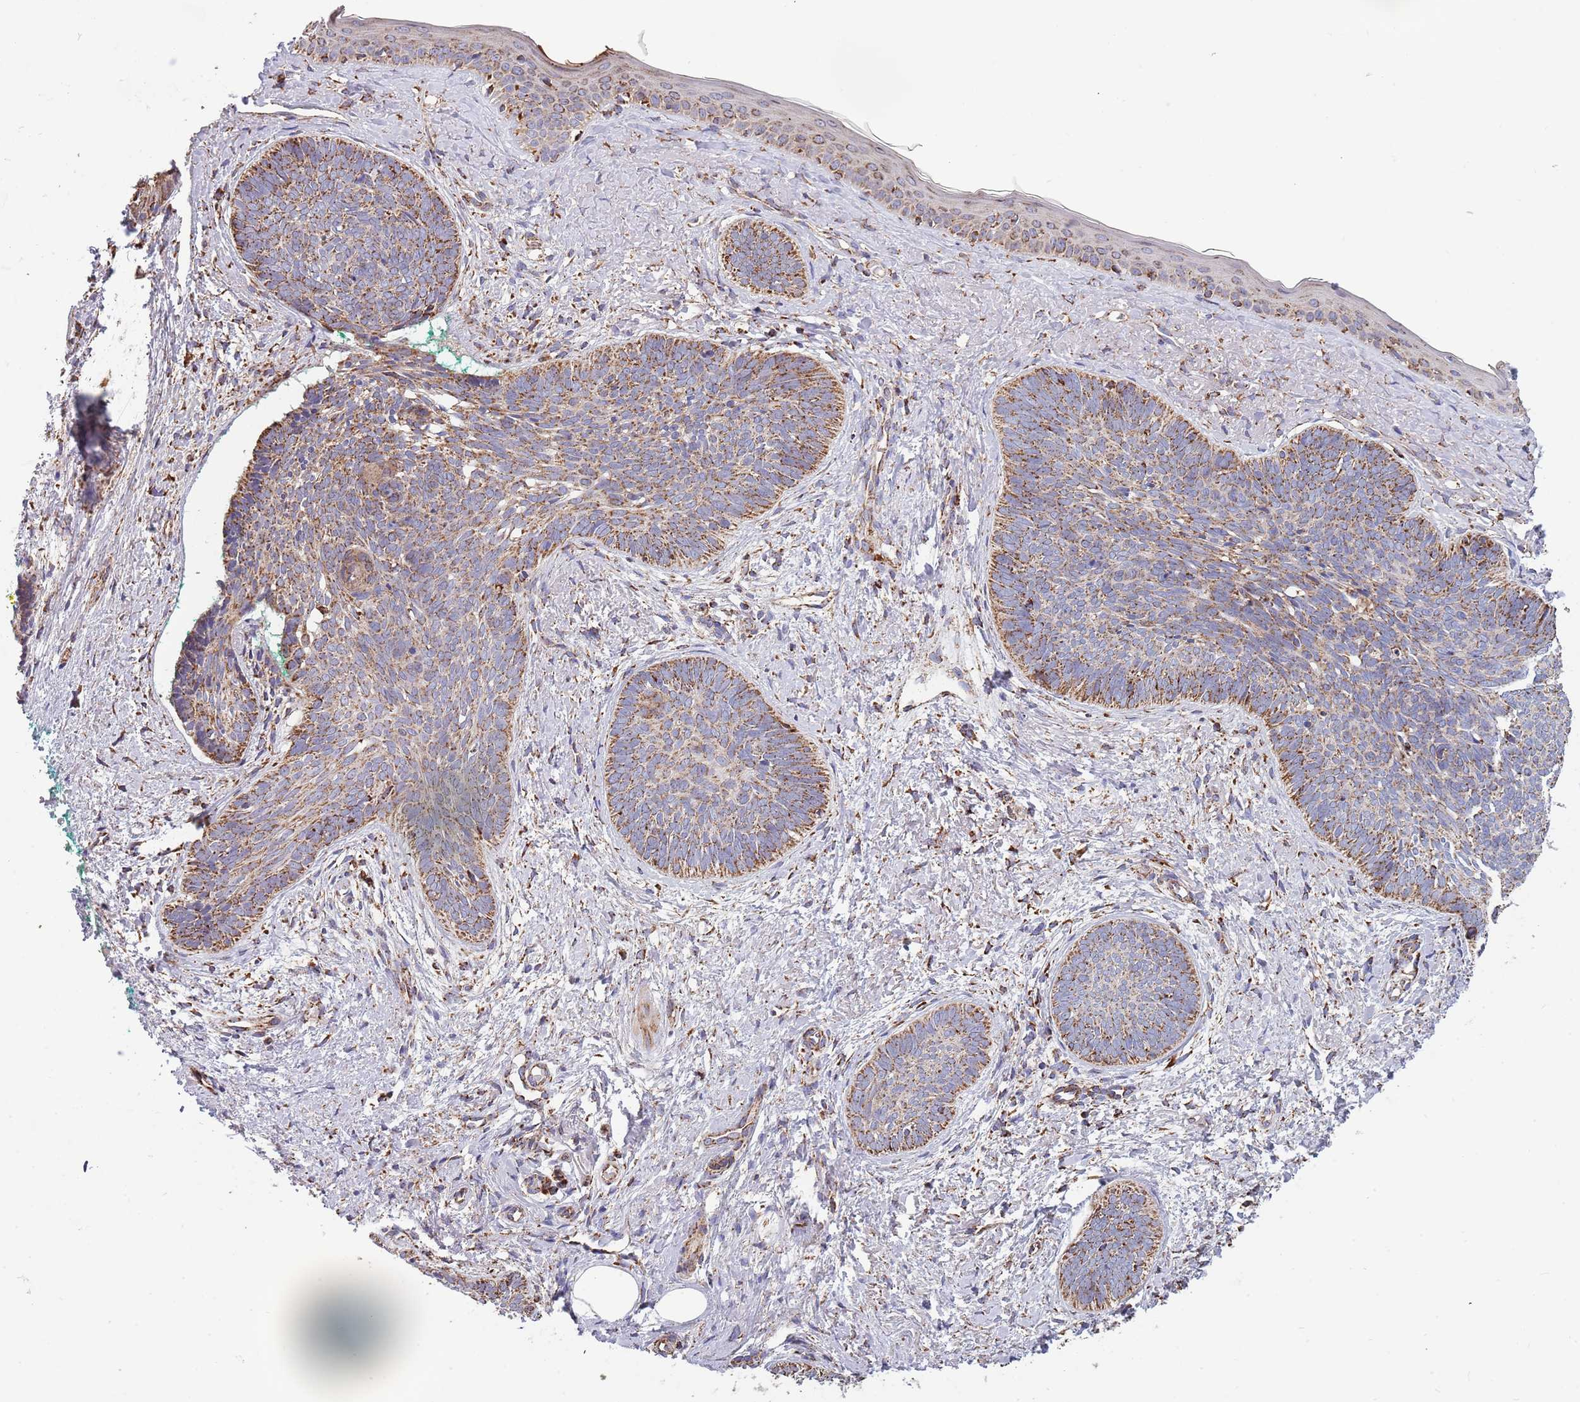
{"staining": {"intensity": "moderate", "quantity": "25%-75%", "location": "cytoplasmic/membranous"}, "tissue": "skin cancer", "cell_type": "Tumor cells", "image_type": "cancer", "snomed": [{"axis": "morphology", "description": "Basal cell carcinoma"}, {"axis": "topography", "description": "Skin"}], "caption": "Protein expression analysis of human basal cell carcinoma (skin) reveals moderate cytoplasmic/membranous expression in approximately 25%-75% of tumor cells. The protein of interest is stained brown, and the nuclei are stained in blue (DAB IHC with brightfield microscopy, high magnification).", "gene": "VPS16", "patient": {"sex": "female", "age": 81}}